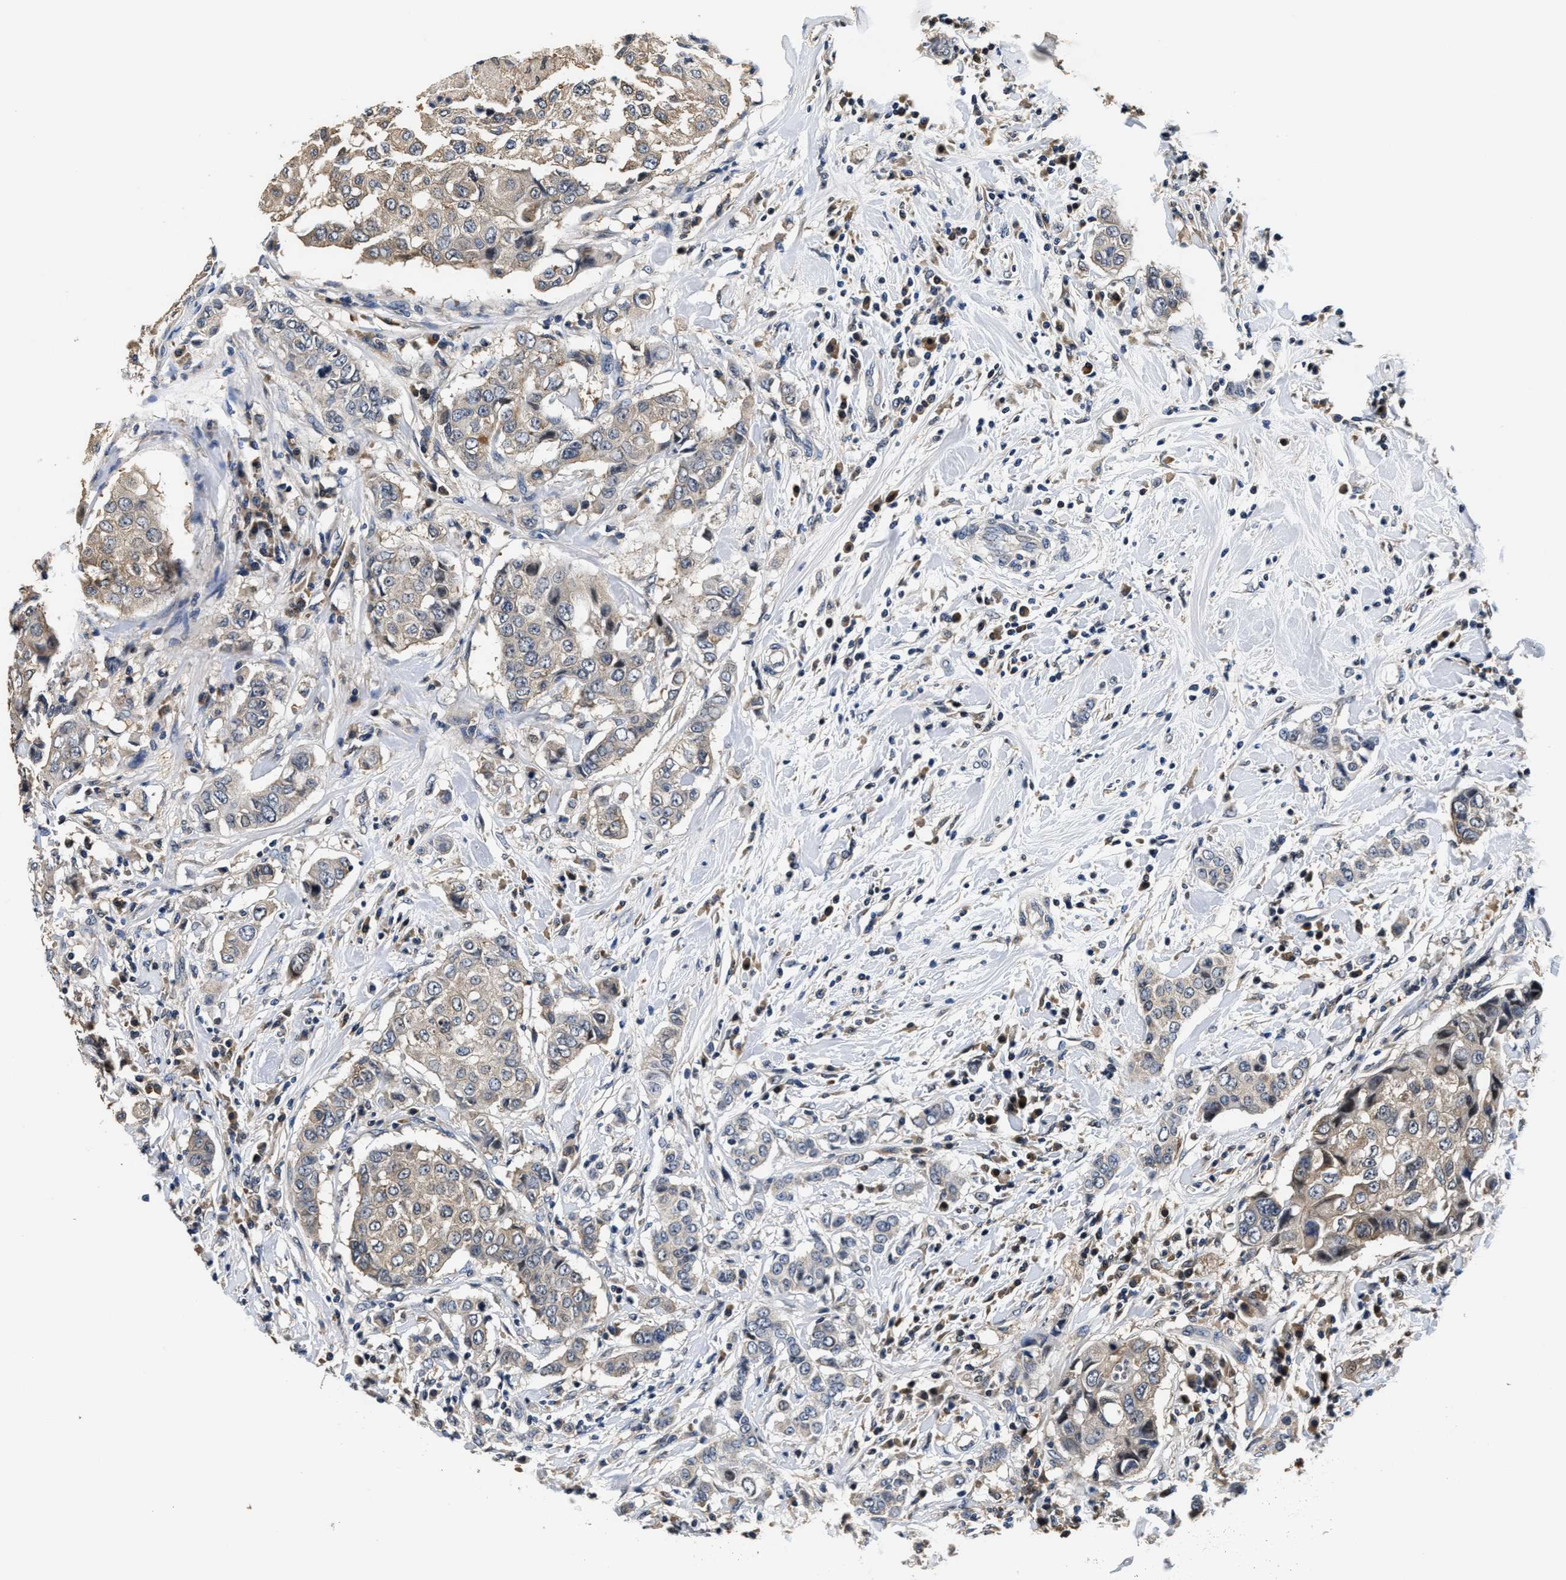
{"staining": {"intensity": "weak", "quantity": "25%-75%", "location": "cytoplasmic/membranous"}, "tissue": "breast cancer", "cell_type": "Tumor cells", "image_type": "cancer", "snomed": [{"axis": "morphology", "description": "Duct carcinoma"}, {"axis": "topography", "description": "Breast"}], "caption": "Immunohistochemical staining of breast cancer (invasive ductal carcinoma) reveals low levels of weak cytoplasmic/membranous protein staining in about 25%-75% of tumor cells.", "gene": "PHPT1", "patient": {"sex": "female", "age": 27}}